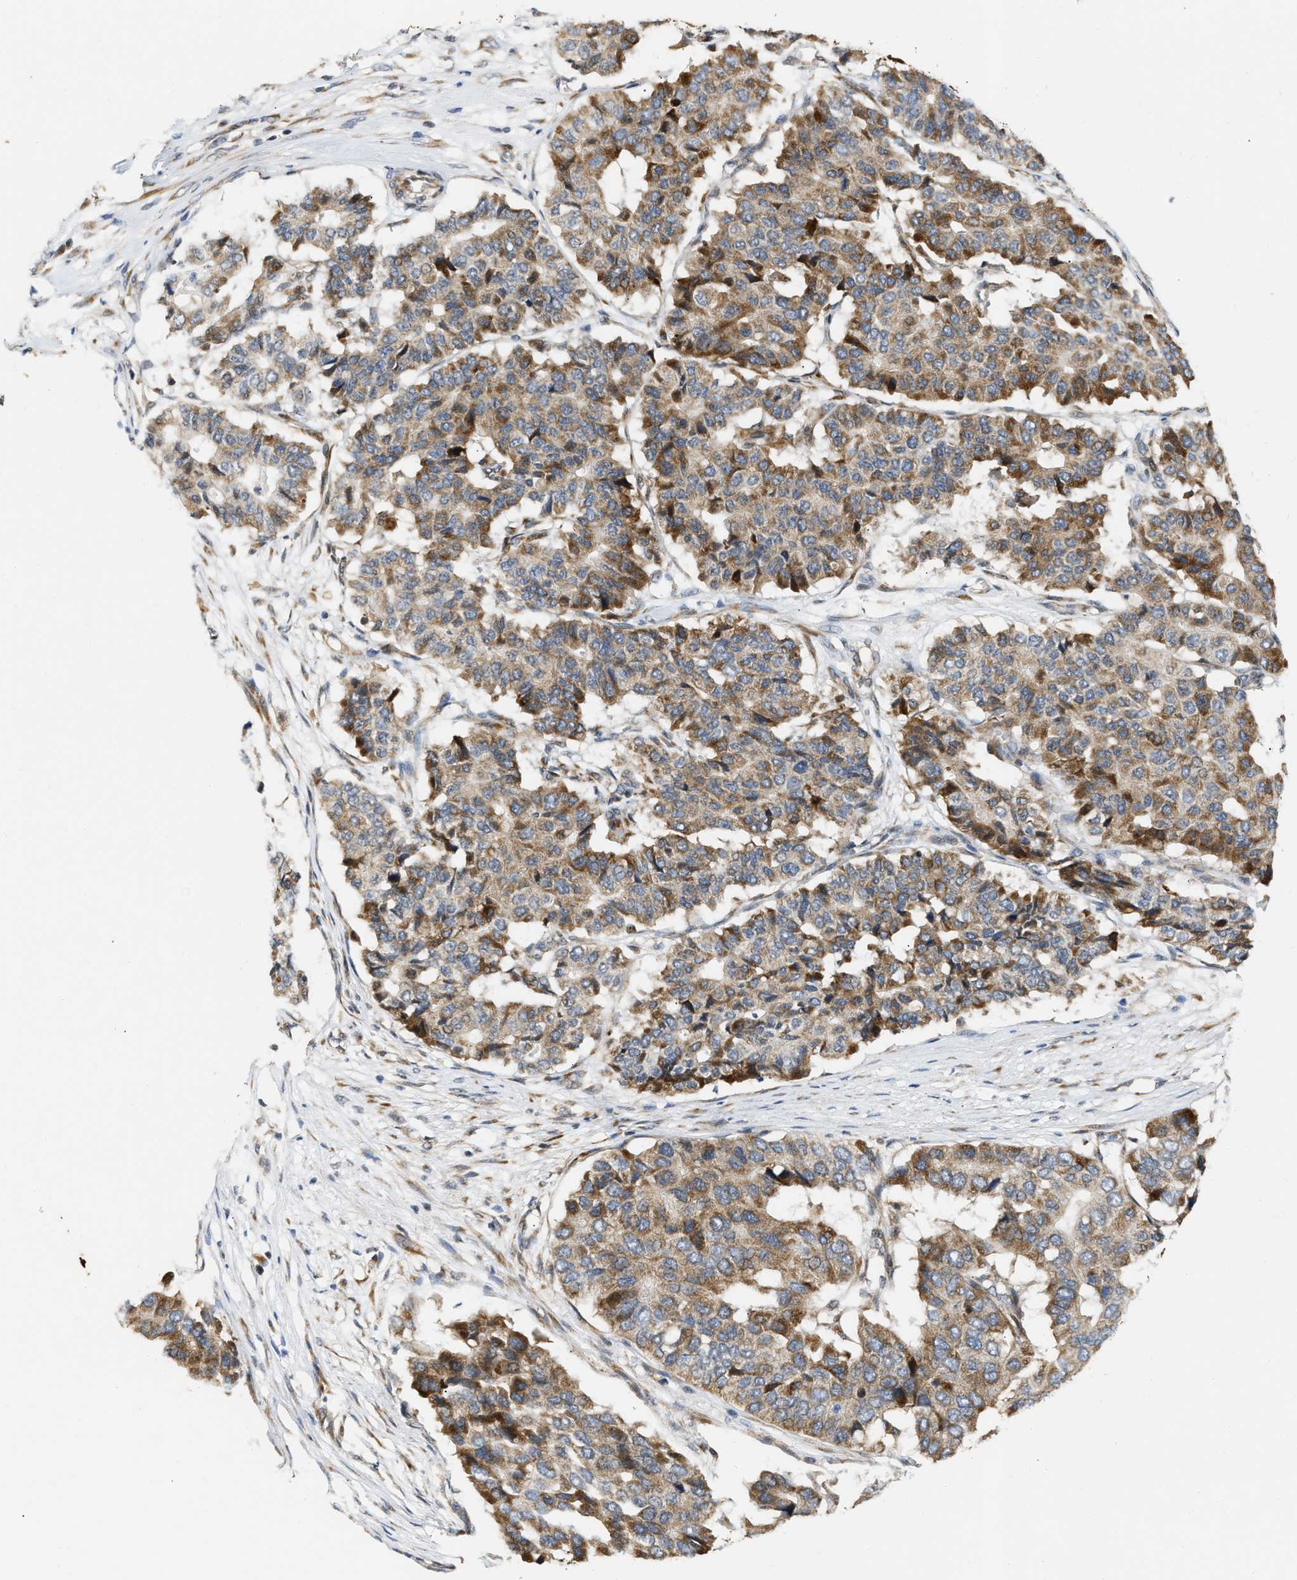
{"staining": {"intensity": "moderate", "quantity": ">75%", "location": "cytoplasmic/membranous"}, "tissue": "pancreatic cancer", "cell_type": "Tumor cells", "image_type": "cancer", "snomed": [{"axis": "morphology", "description": "Adenocarcinoma, NOS"}, {"axis": "topography", "description": "Pancreas"}], "caption": "Adenocarcinoma (pancreatic) stained with a brown dye demonstrates moderate cytoplasmic/membranous positive expression in approximately >75% of tumor cells.", "gene": "DEPTOR", "patient": {"sex": "male", "age": 50}}